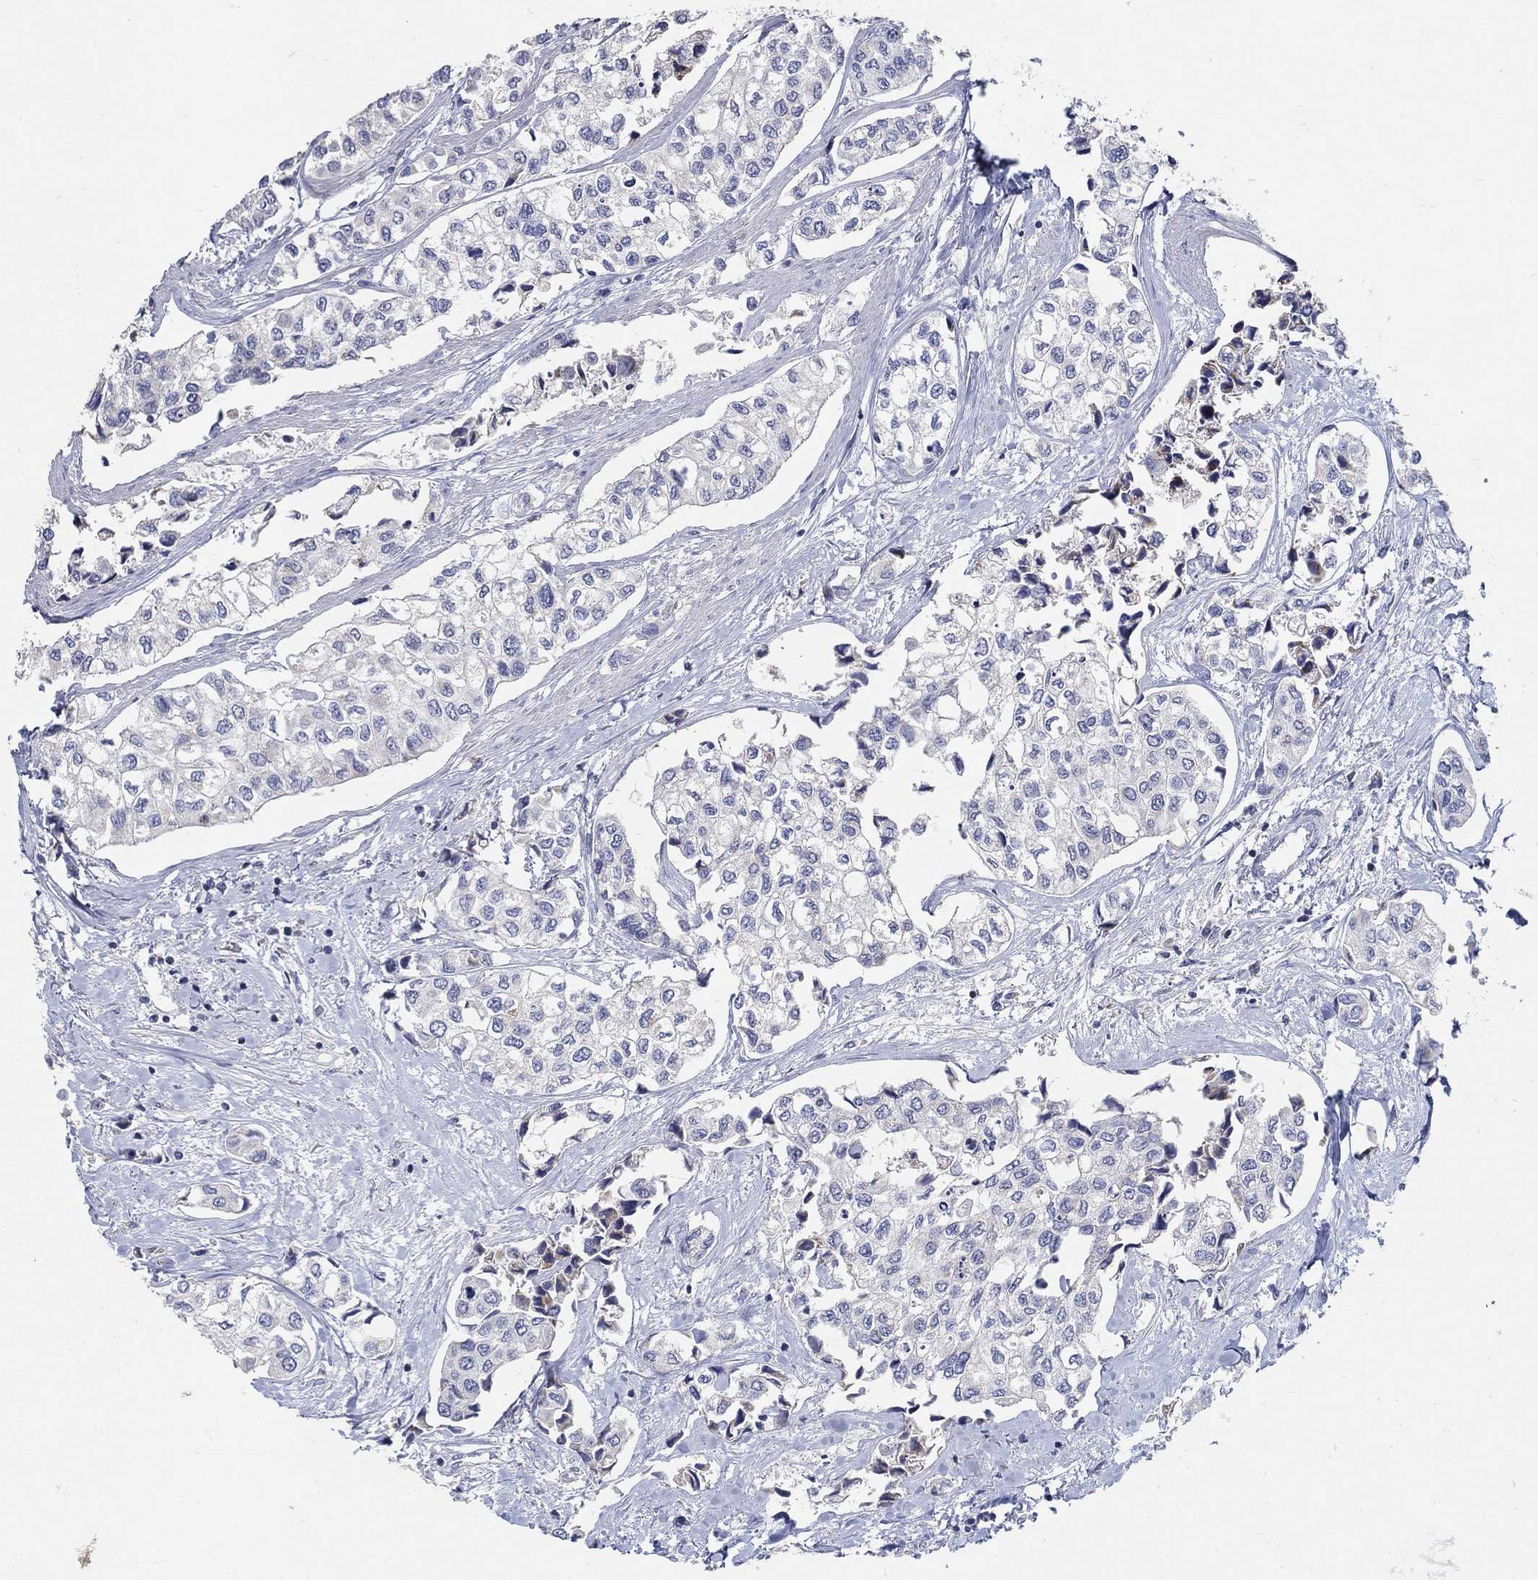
{"staining": {"intensity": "negative", "quantity": "none", "location": "none"}, "tissue": "urothelial cancer", "cell_type": "Tumor cells", "image_type": "cancer", "snomed": [{"axis": "morphology", "description": "Urothelial carcinoma, High grade"}, {"axis": "topography", "description": "Urinary bladder"}], "caption": "The immunohistochemistry histopathology image has no significant staining in tumor cells of urothelial cancer tissue. (Brightfield microscopy of DAB immunohistochemistry at high magnification).", "gene": "HMX2", "patient": {"sex": "male", "age": 73}}